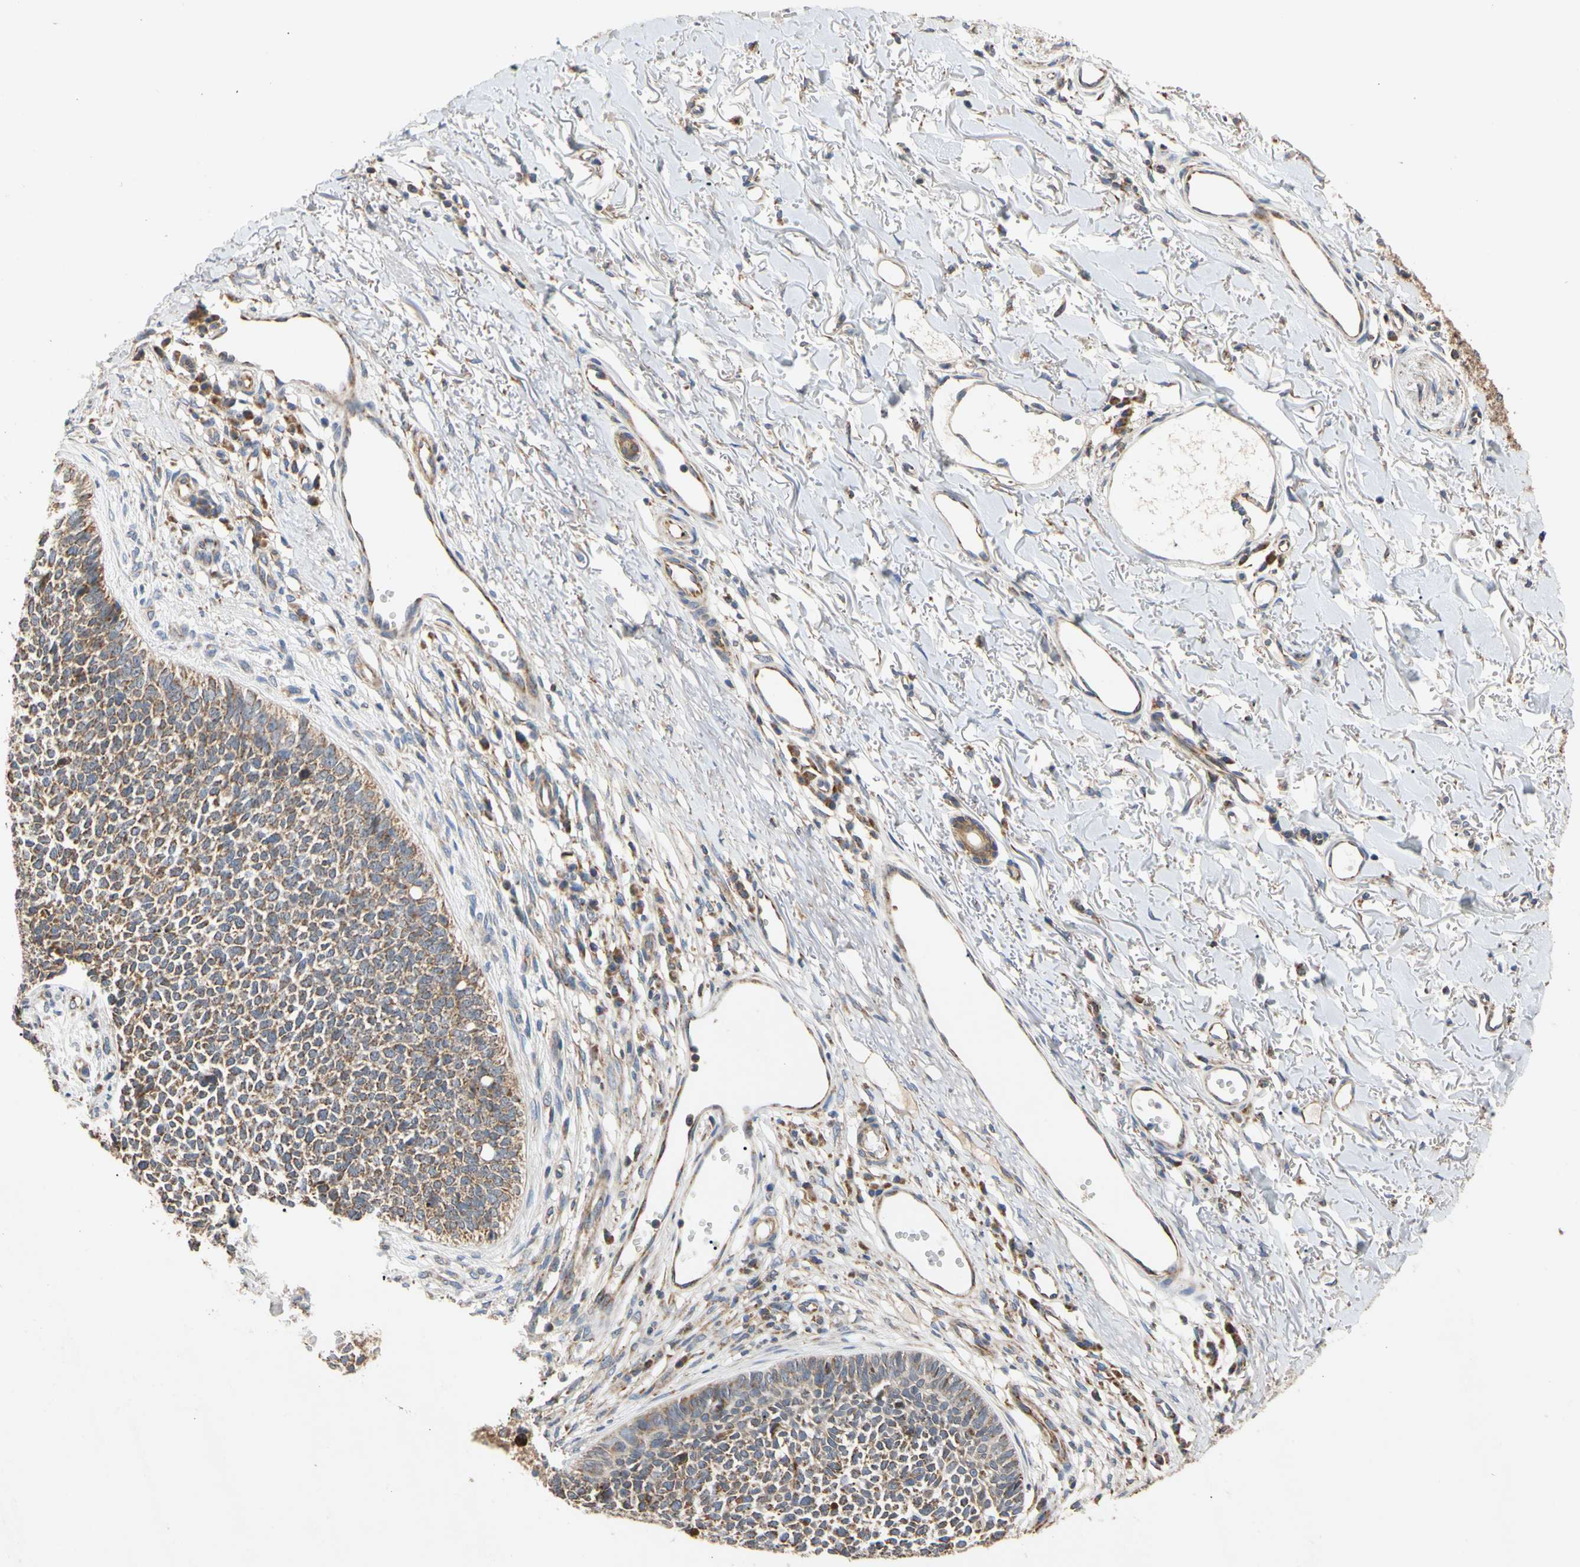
{"staining": {"intensity": "moderate", "quantity": ">75%", "location": "cytoplasmic/membranous"}, "tissue": "skin cancer", "cell_type": "Tumor cells", "image_type": "cancer", "snomed": [{"axis": "morphology", "description": "Basal cell carcinoma"}, {"axis": "topography", "description": "Skin"}], "caption": "Tumor cells display moderate cytoplasmic/membranous expression in about >75% of cells in skin basal cell carcinoma.", "gene": "GPD2", "patient": {"sex": "female", "age": 84}}